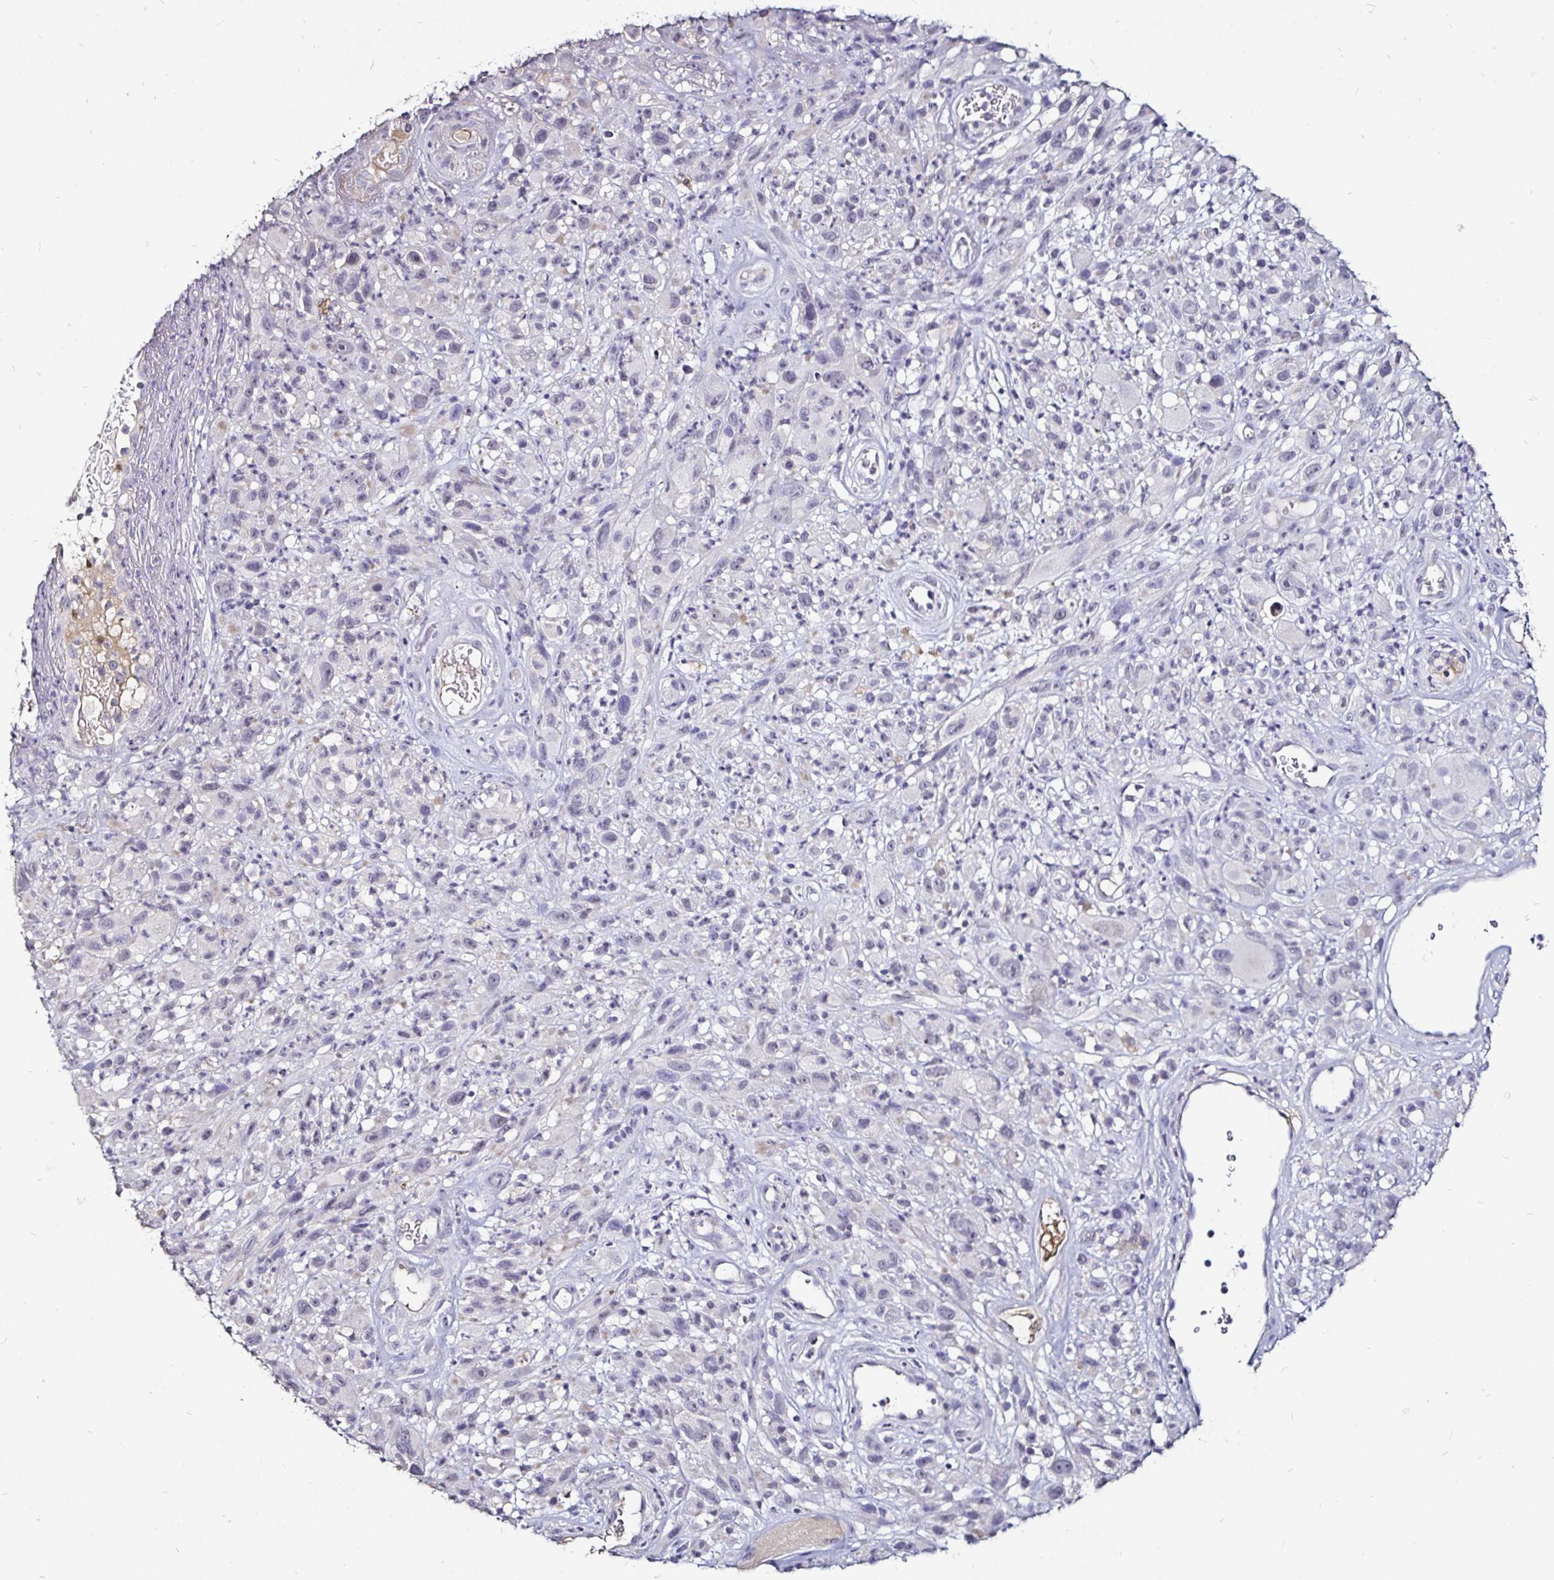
{"staining": {"intensity": "negative", "quantity": "none", "location": "none"}, "tissue": "melanoma", "cell_type": "Tumor cells", "image_type": "cancer", "snomed": [{"axis": "morphology", "description": "Malignant melanoma, NOS"}, {"axis": "topography", "description": "Skin"}], "caption": "Immunohistochemical staining of melanoma displays no significant expression in tumor cells.", "gene": "FAIM2", "patient": {"sex": "male", "age": 68}}